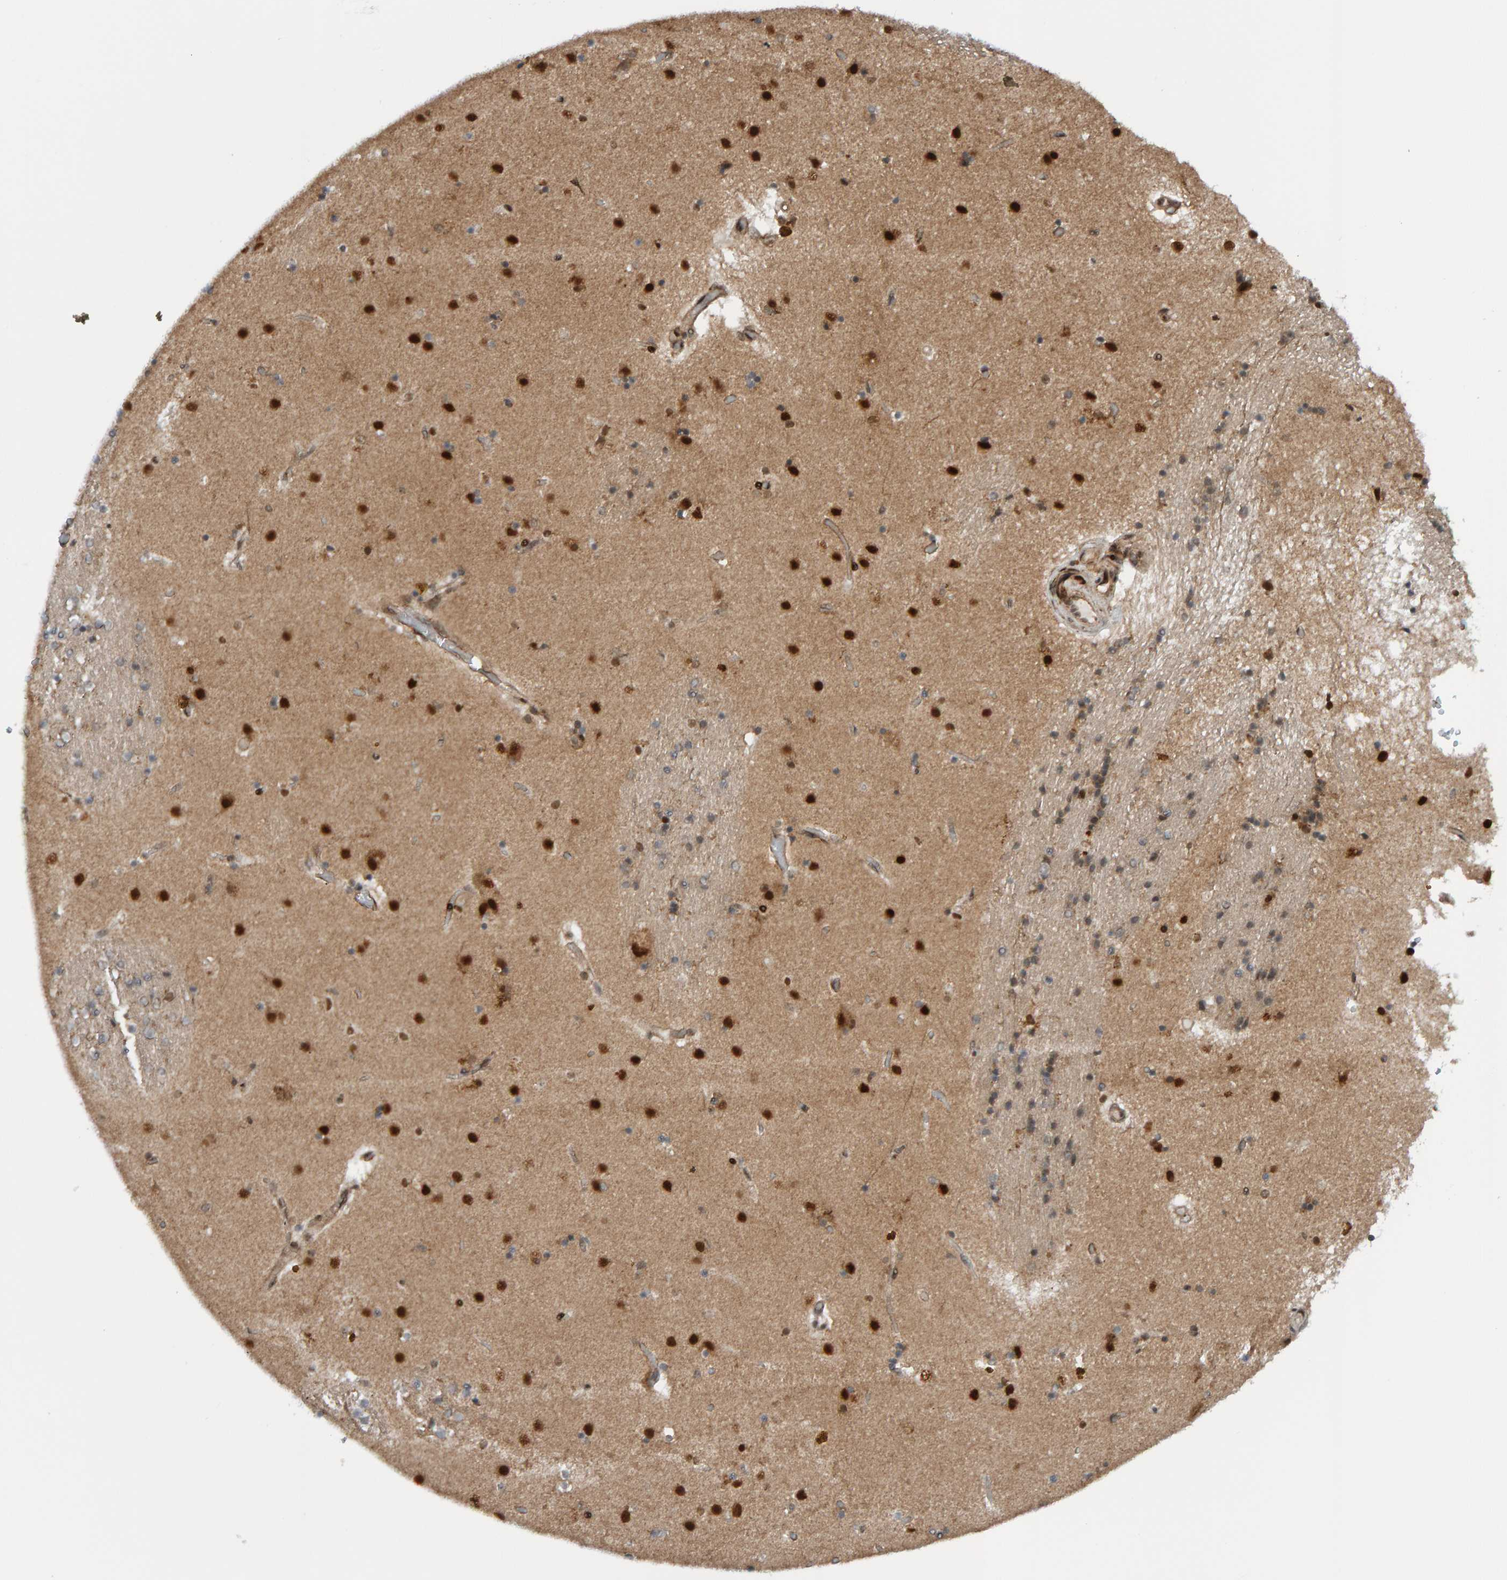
{"staining": {"intensity": "strong", "quantity": "25%-75%", "location": "nuclear"}, "tissue": "caudate", "cell_type": "Glial cells", "image_type": "normal", "snomed": [{"axis": "morphology", "description": "Normal tissue, NOS"}, {"axis": "topography", "description": "Lateral ventricle wall"}], "caption": "This photomicrograph reveals benign caudate stained with immunohistochemistry (IHC) to label a protein in brown. The nuclear of glial cells show strong positivity for the protein. Nuclei are counter-stained blue.", "gene": "ZNF366", "patient": {"sex": "male", "age": 70}}